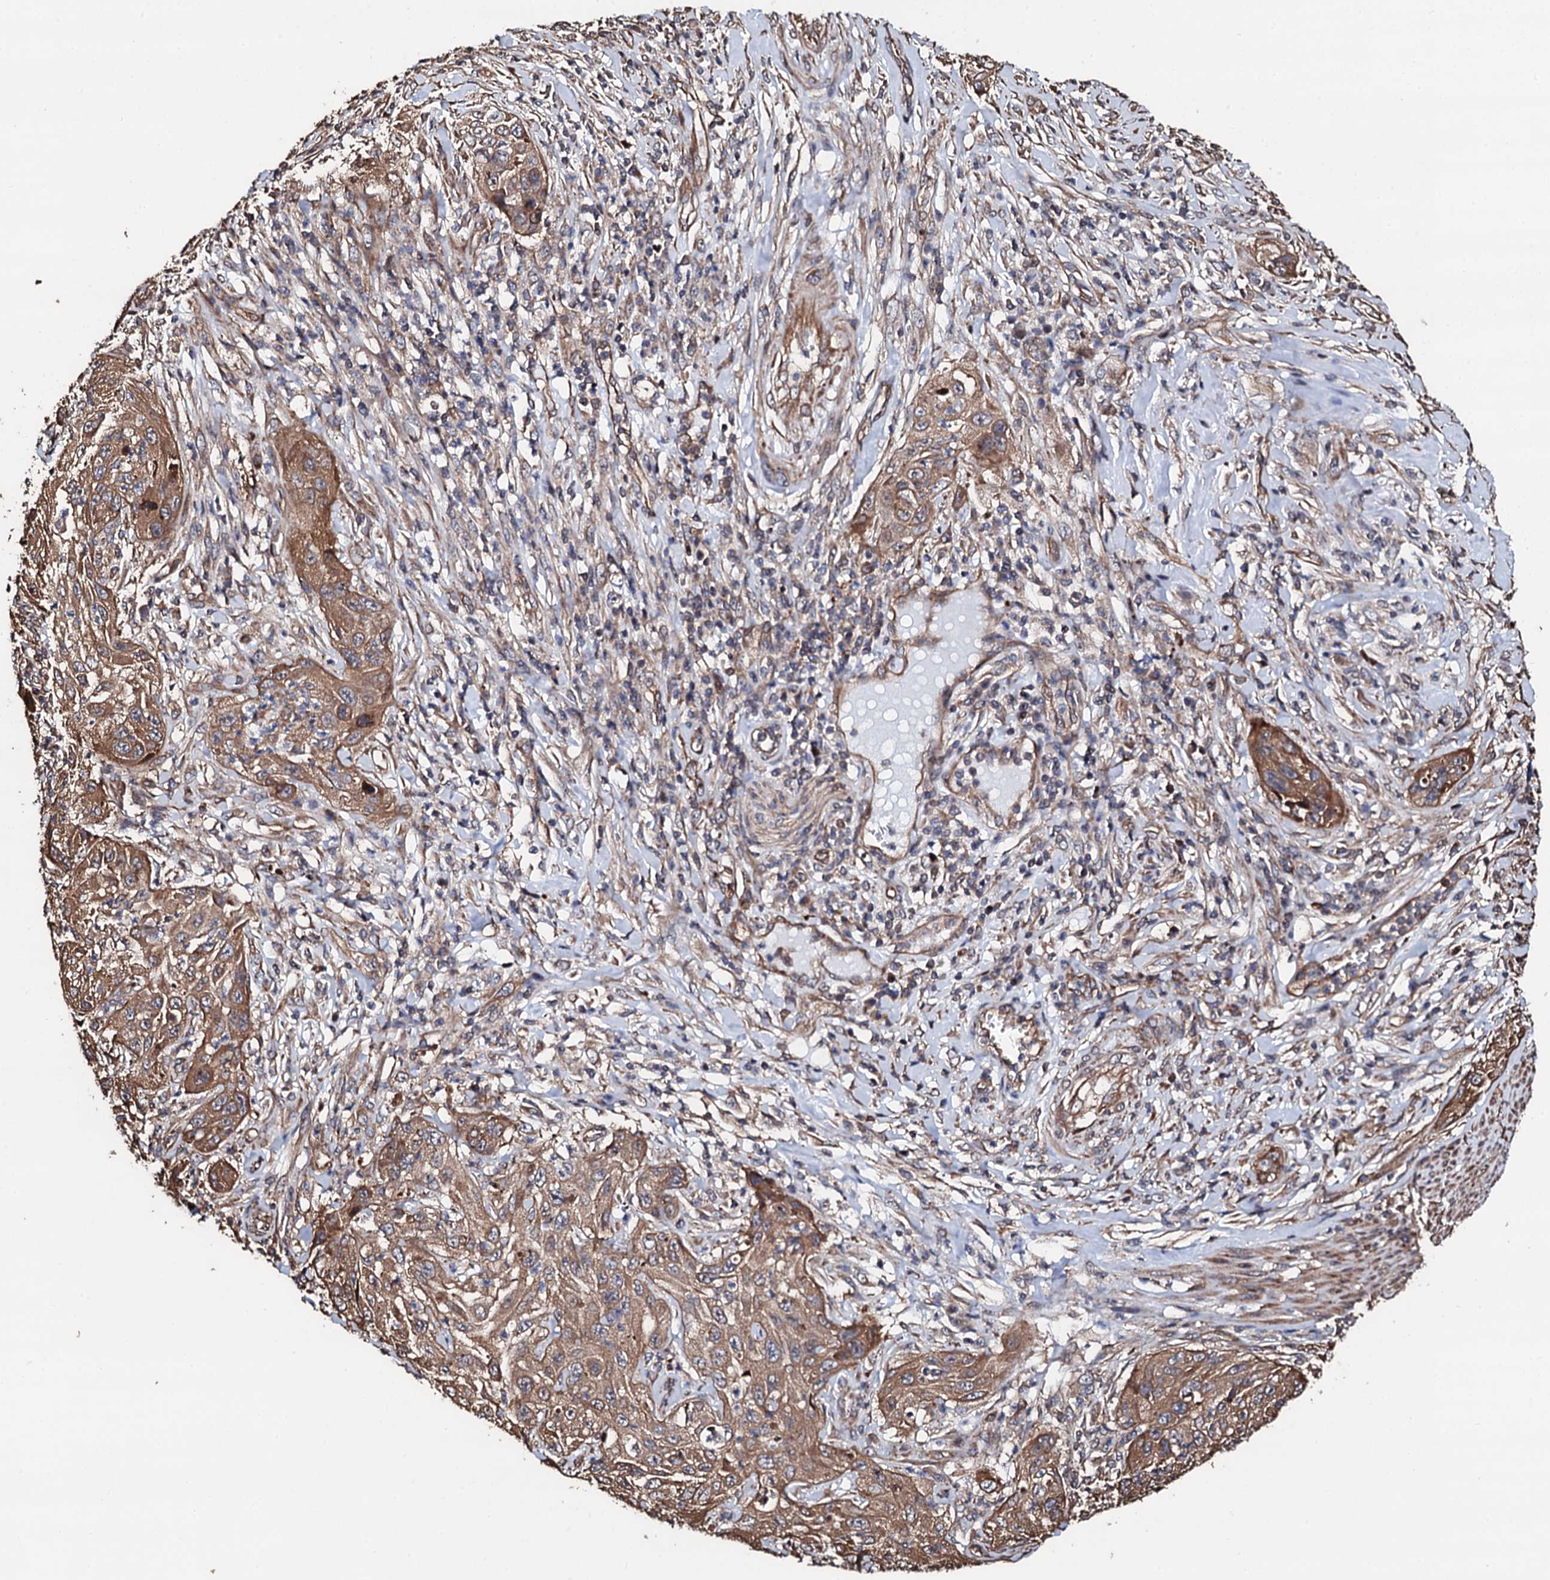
{"staining": {"intensity": "moderate", "quantity": ">75%", "location": "cytoplasmic/membranous"}, "tissue": "cervical cancer", "cell_type": "Tumor cells", "image_type": "cancer", "snomed": [{"axis": "morphology", "description": "Squamous cell carcinoma, NOS"}, {"axis": "topography", "description": "Cervix"}], "caption": "Cervical cancer (squamous cell carcinoma) stained with IHC demonstrates moderate cytoplasmic/membranous staining in about >75% of tumor cells.", "gene": "CKAP5", "patient": {"sex": "female", "age": 42}}